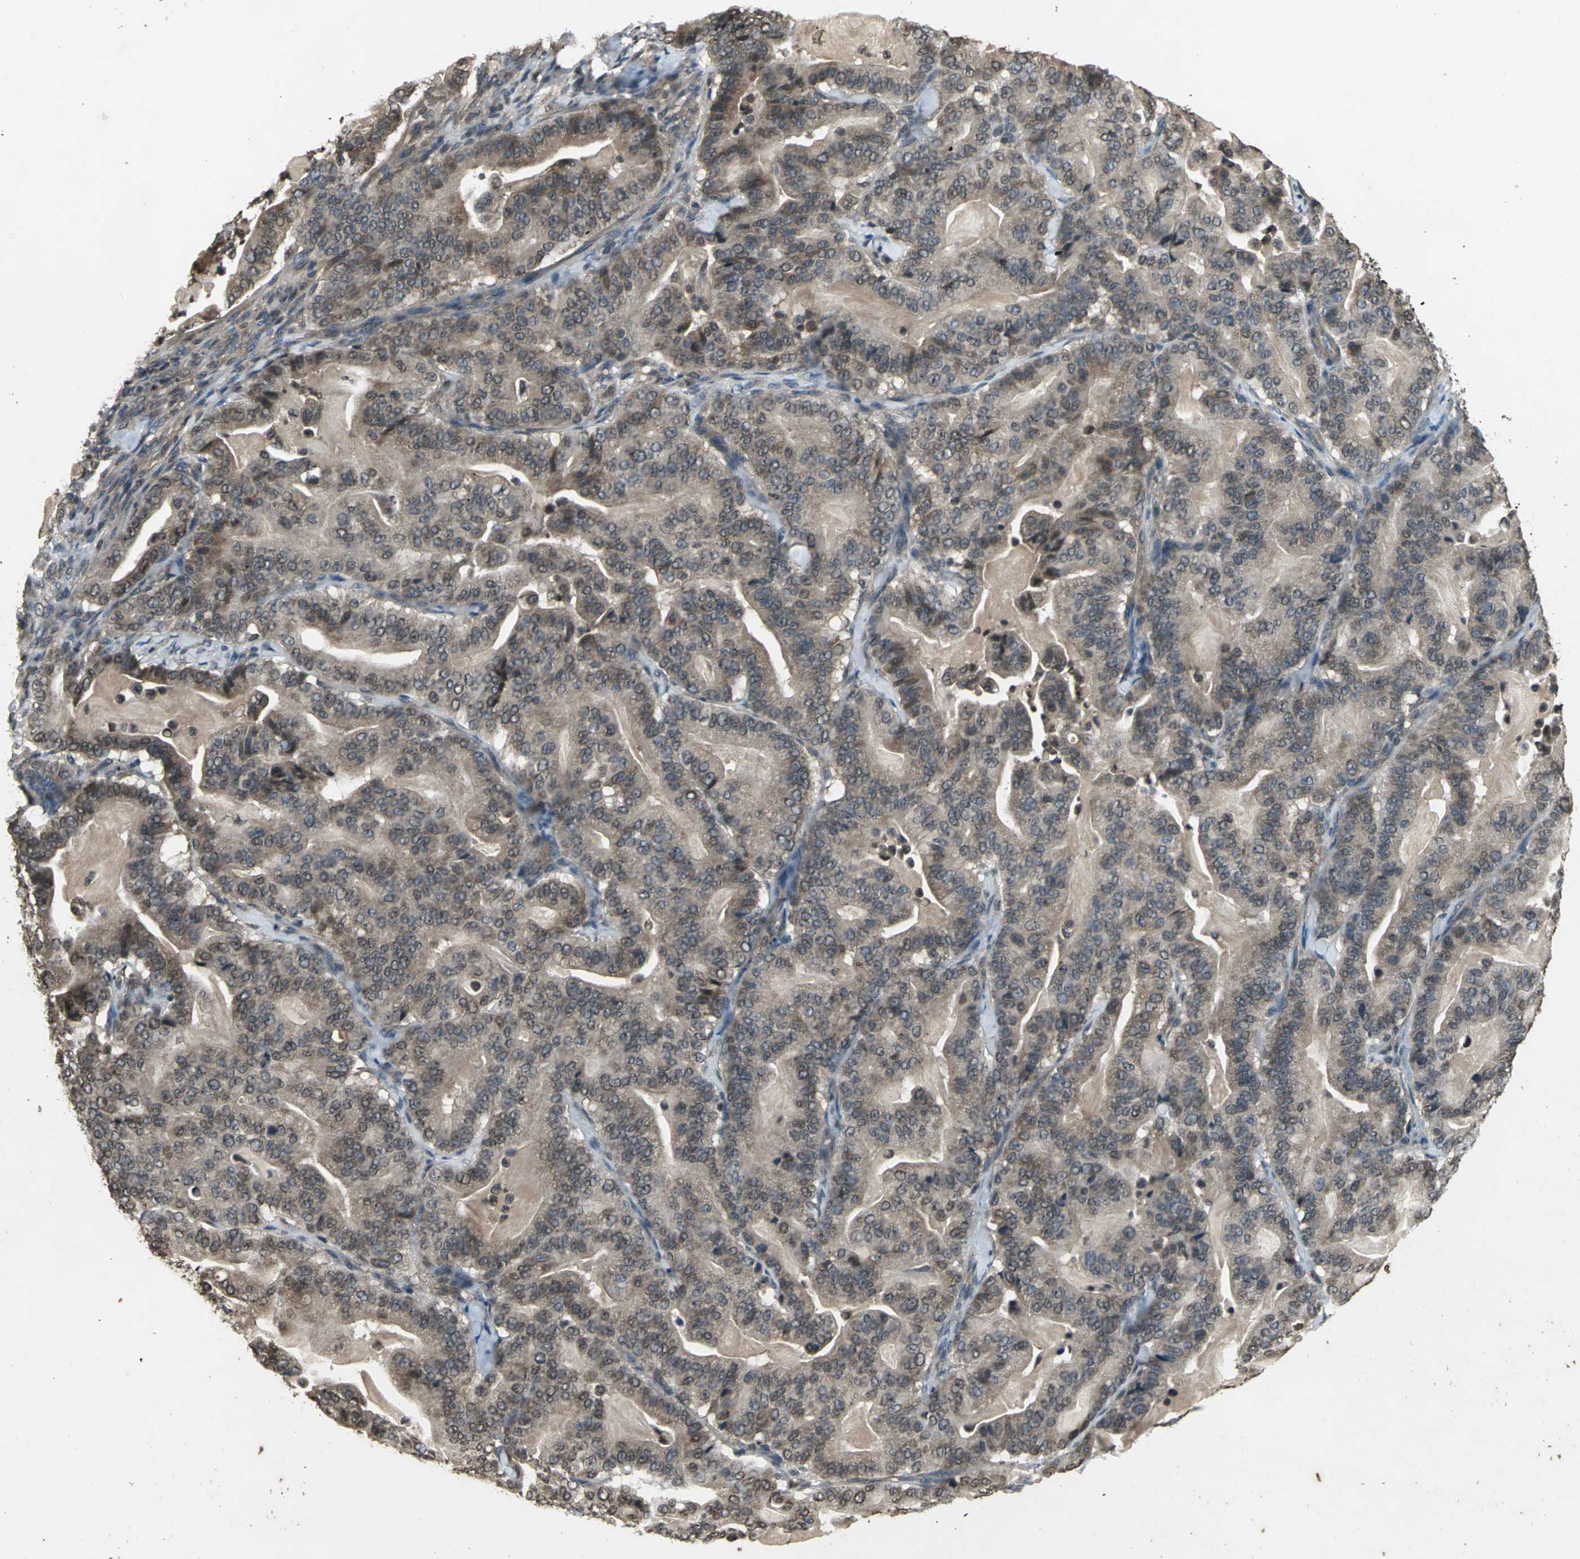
{"staining": {"intensity": "moderate", "quantity": ">75%", "location": "cytoplasmic/membranous,nuclear"}, "tissue": "pancreatic cancer", "cell_type": "Tumor cells", "image_type": "cancer", "snomed": [{"axis": "morphology", "description": "Adenocarcinoma, NOS"}, {"axis": "topography", "description": "Pancreas"}], "caption": "Immunohistochemistry photomicrograph of neoplastic tissue: human adenocarcinoma (pancreatic) stained using immunohistochemistry (IHC) reveals medium levels of moderate protein expression localized specifically in the cytoplasmic/membranous and nuclear of tumor cells, appearing as a cytoplasmic/membranous and nuclear brown color.", "gene": "AHR", "patient": {"sex": "male", "age": 63}}